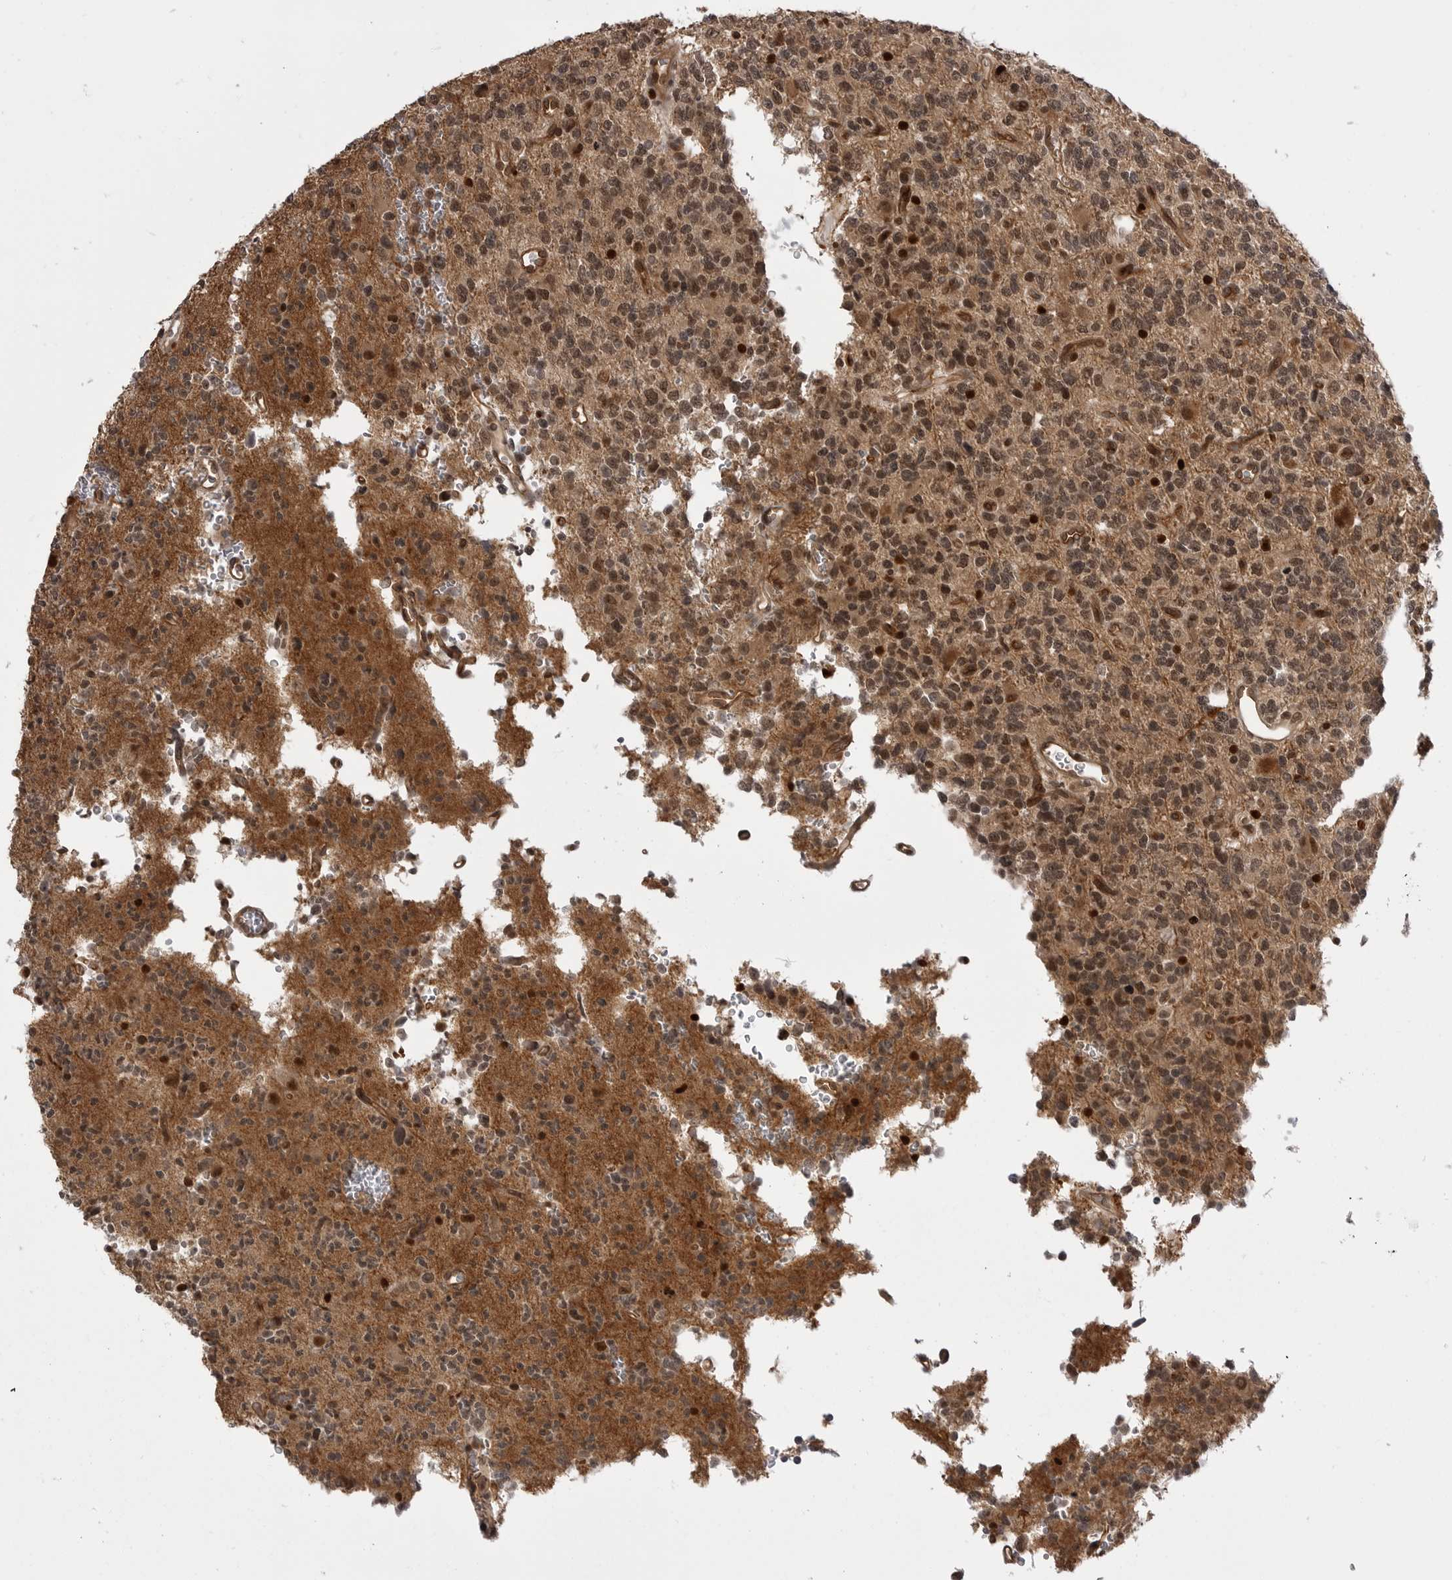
{"staining": {"intensity": "moderate", "quantity": ">75%", "location": "cytoplasmic/membranous,nuclear"}, "tissue": "glioma", "cell_type": "Tumor cells", "image_type": "cancer", "snomed": [{"axis": "morphology", "description": "Glioma, malignant, High grade"}, {"axis": "topography", "description": "Brain"}], "caption": "Tumor cells show medium levels of moderate cytoplasmic/membranous and nuclear staining in about >75% of cells in human malignant glioma (high-grade).", "gene": "PTK2B", "patient": {"sex": "female", "age": 62}}